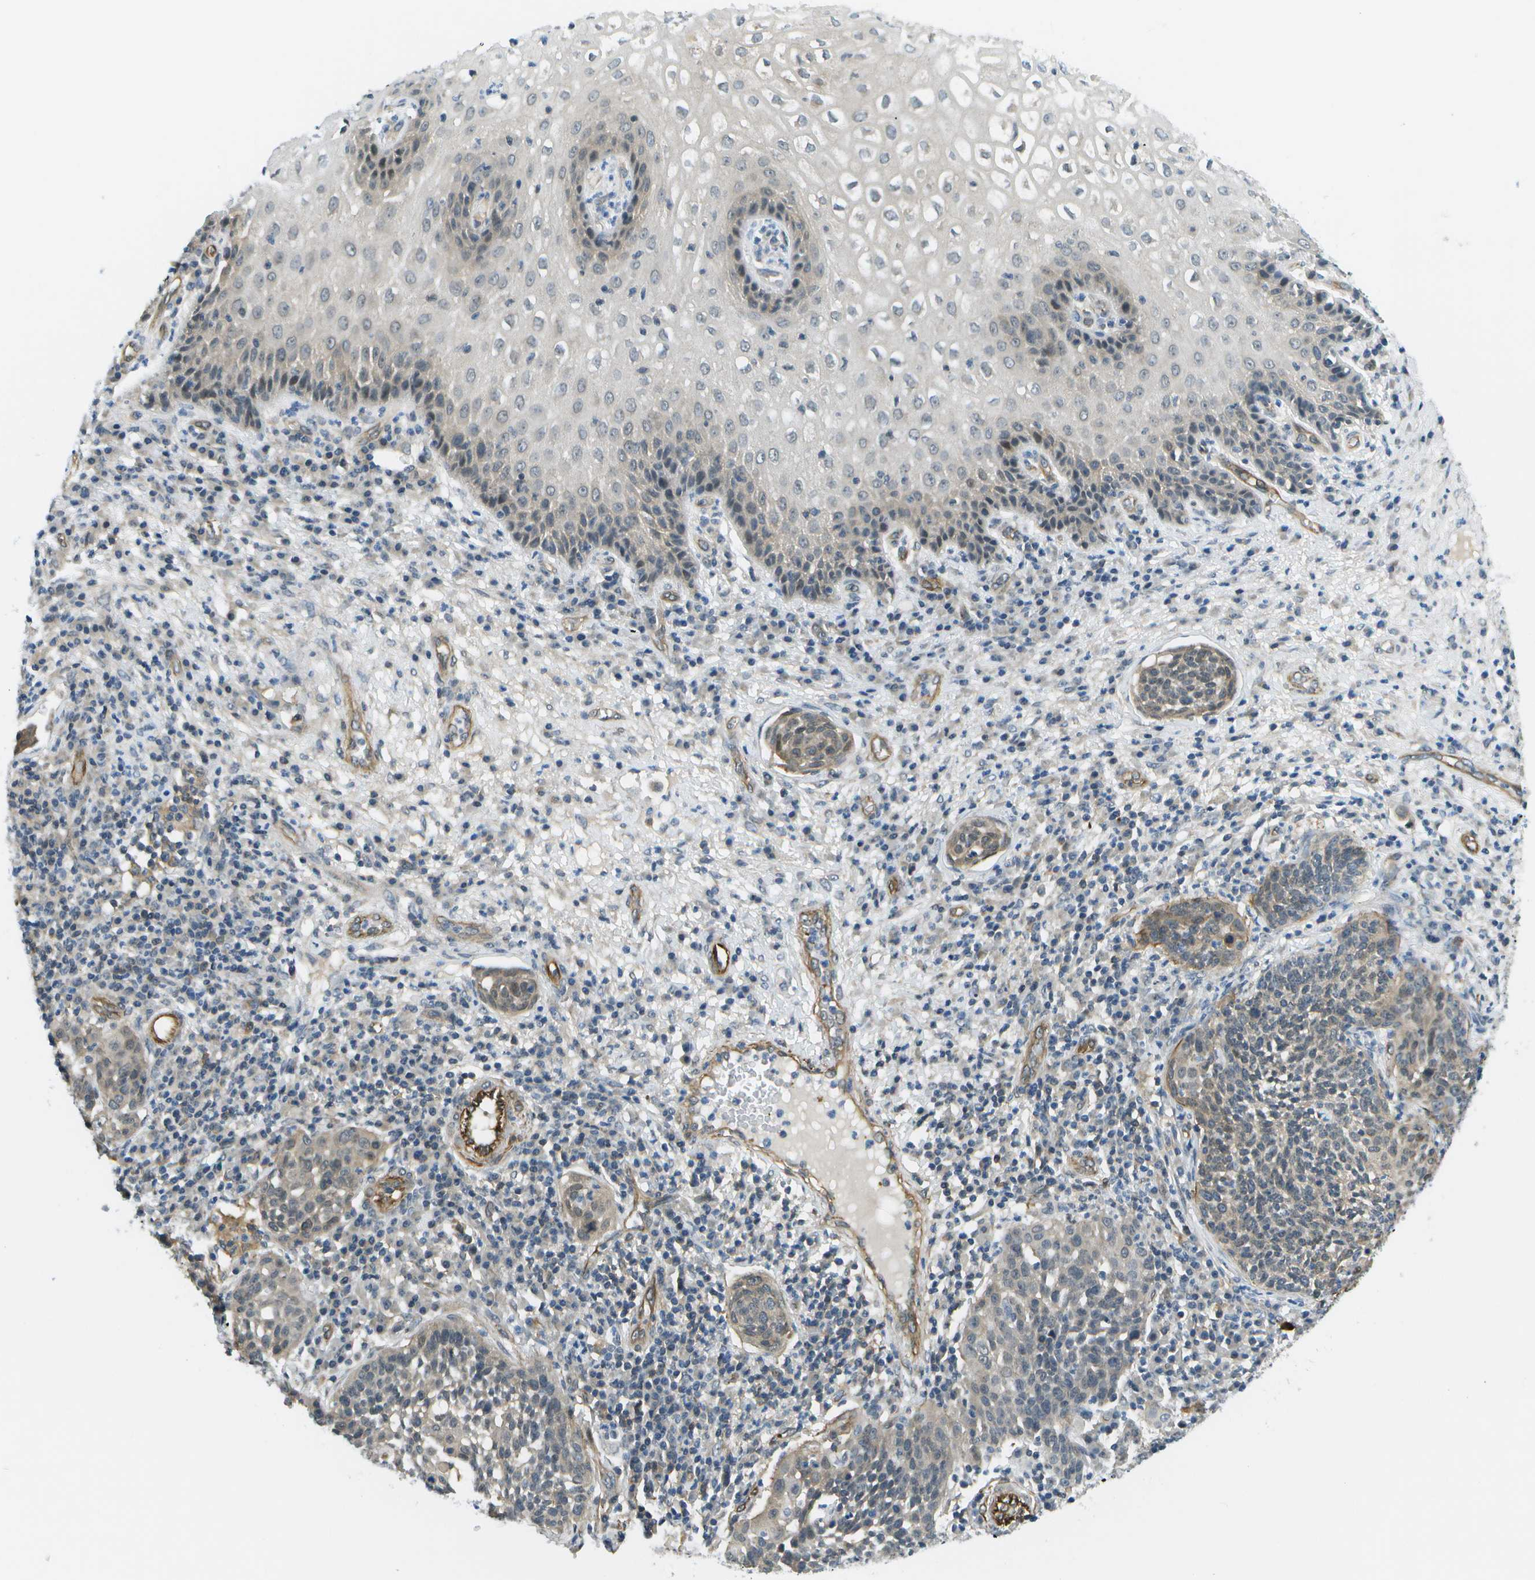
{"staining": {"intensity": "weak", "quantity": "<25%", "location": "cytoplasmic/membranous"}, "tissue": "cervical cancer", "cell_type": "Tumor cells", "image_type": "cancer", "snomed": [{"axis": "morphology", "description": "Squamous cell carcinoma, NOS"}, {"axis": "topography", "description": "Cervix"}], "caption": "Tumor cells show no significant positivity in cervical cancer (squamous cell carcinoma).", "gene": "KIAA0040", "patient": {"sex": "female", "age": 34}}